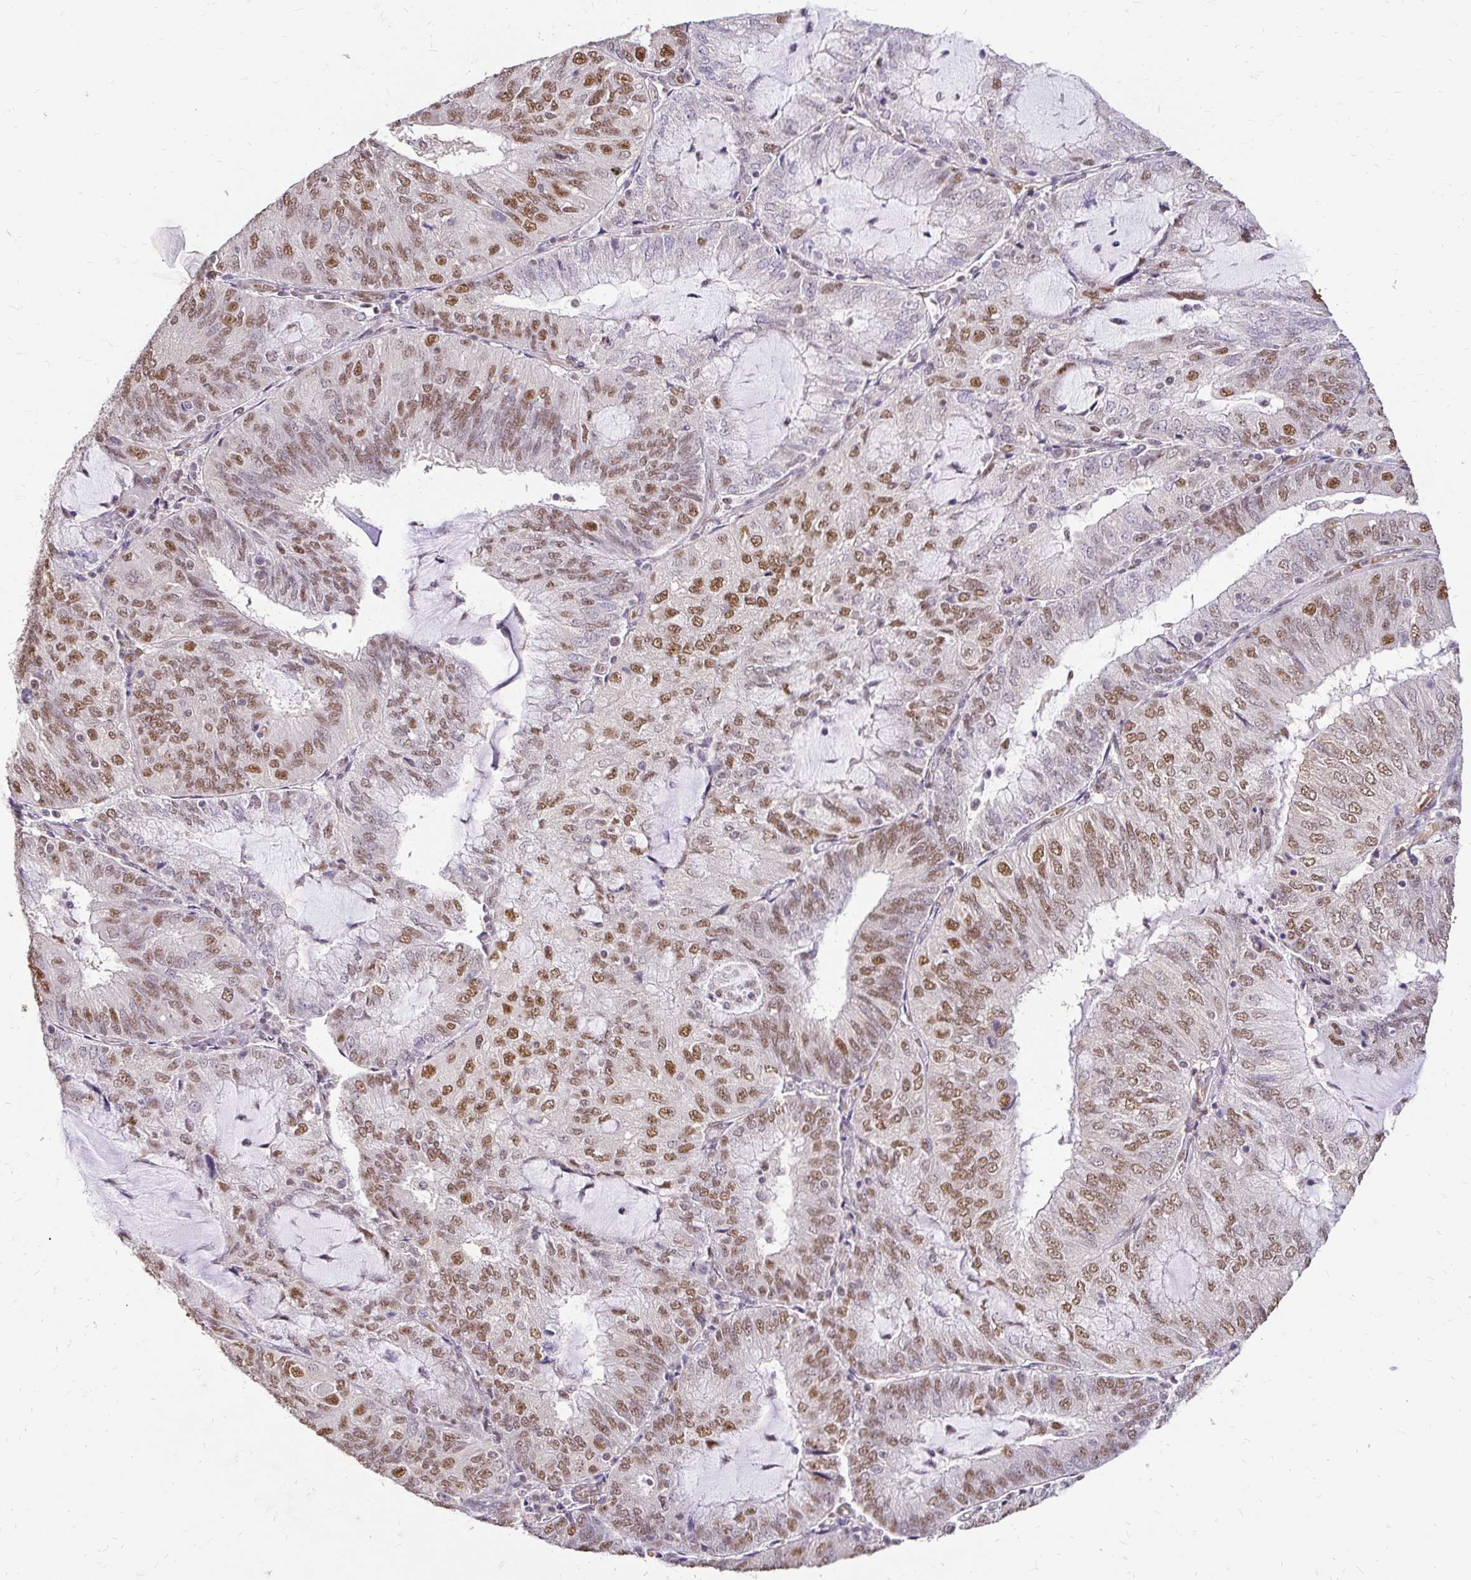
{"staining": {"intensity": "moderate", "quantity": ">75%", "location": "nuclear"}, "tissue": "endometrial cancer", "cell_type": "Tumor cells", "image_type": "cancer", "snomed": [{"axis": "morphology", "description": "Adenocarcinoma, NOS"}, {"axis": "topography", "description": "Endometrium"}], "caption": "A medium amount of moderate nuclear positivity is identified in about >75% of tumor cells in endometrial adenocarcinoma tissue. The staining was performed using DAB, with brown indicating positive protein expression. Nuclei are stained blue with hematoxylin.", "gene": "RIMS4", "patient": {"sex": "female", "age": 81}}